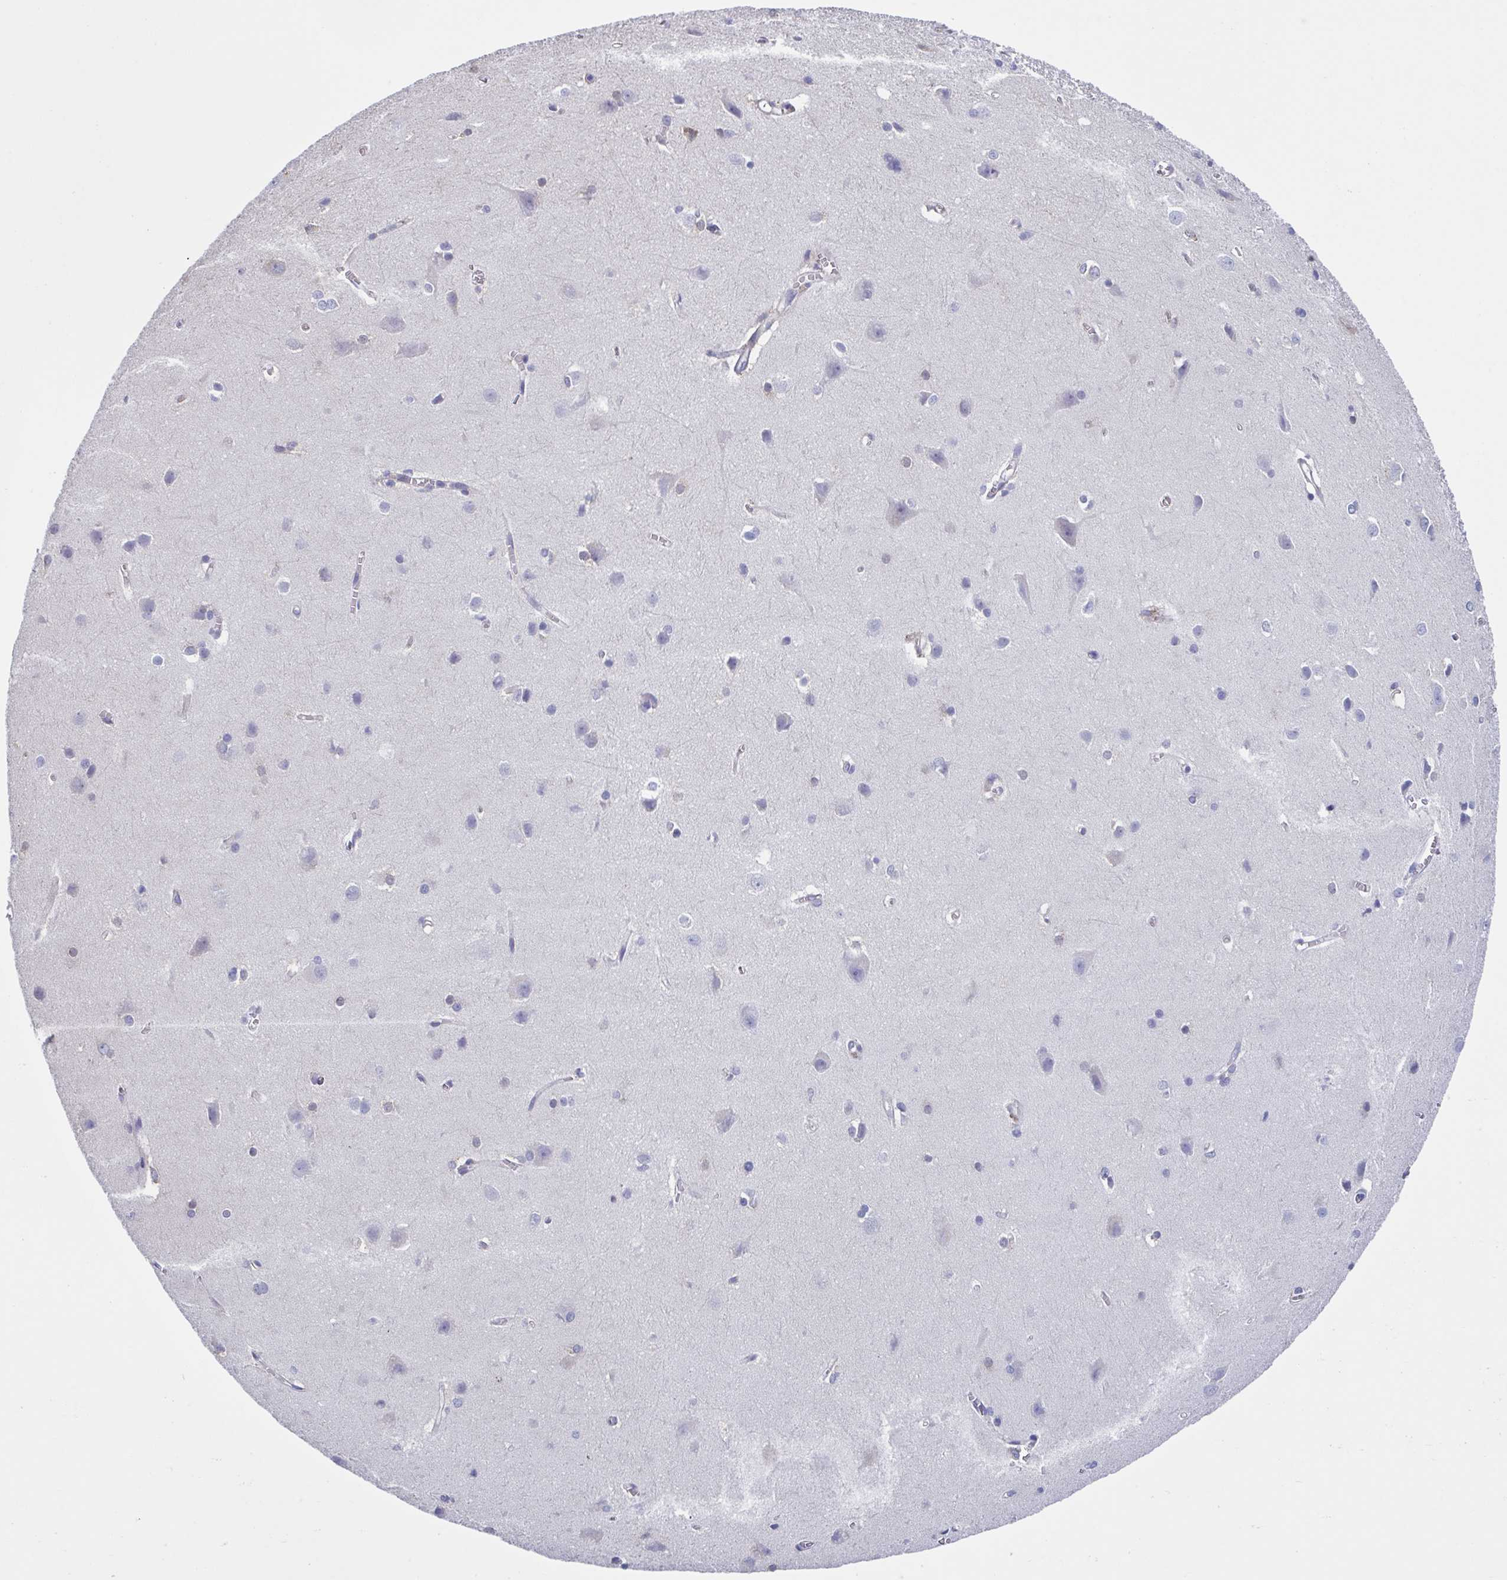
{"staining": {"intensity": "negative", "quantity": "none", "location": "none"}, "tissue": "cerebral cortex", "cell_type": "Endothelial cells", "image_type": "normal", "snomed": [{"axis": "morphology", "description": "Normal tissue, NOS"}, {"axis": "topography", "description": "Cerebral cortex"}], "caption": "High magnification brightfield microscopy of unremarkable cerebral cortex stained with DAB (3,3'-diaminobenzidine) (brown) and counterstained with hematoxylin (blue): endothelial cells show no significant positivity.", "gene": "LPIN3", "patient": {"sex": "male", "age": 37}}